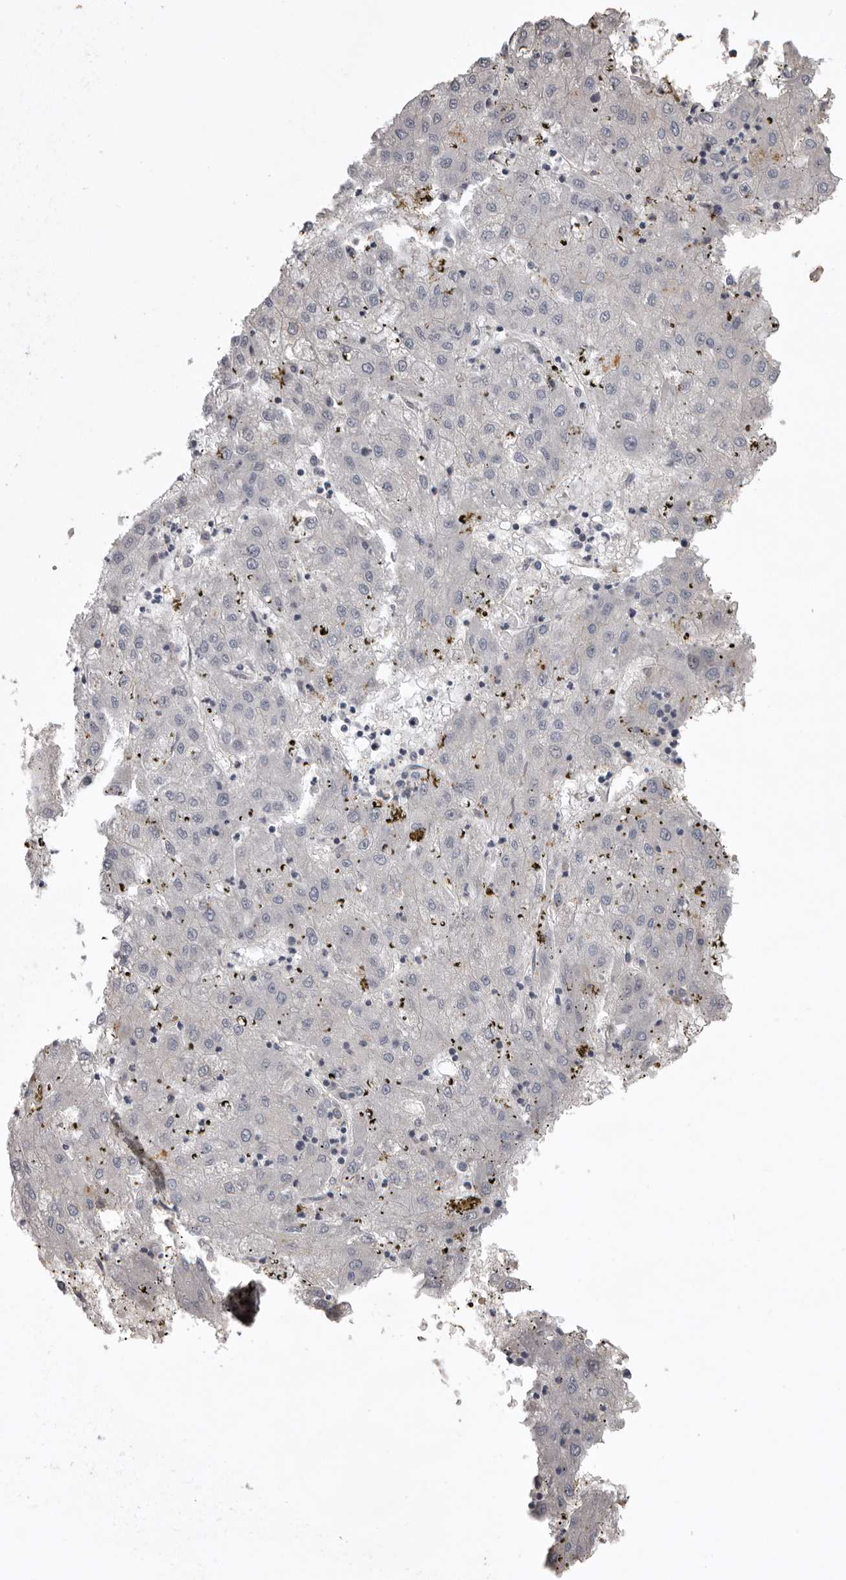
{"staining": {"intensity": "negative", "quantity": "none", "location": "none"}, "tissue": "liver cancer", "cell_type": "Tumor cells", "image_type": "cancer", "snomed": [{"axis": "morphology", "description": "Carcinoma, Hepatocellular, NOS"}, {"axis": "topography", "description": "Liver"}], "caption": "Tumor cells are negative for protein expression in human liver cancer. Nuclei are stained in blue.", "gene": "WDR47", "patient": {"sex": "male", "age": 72}}